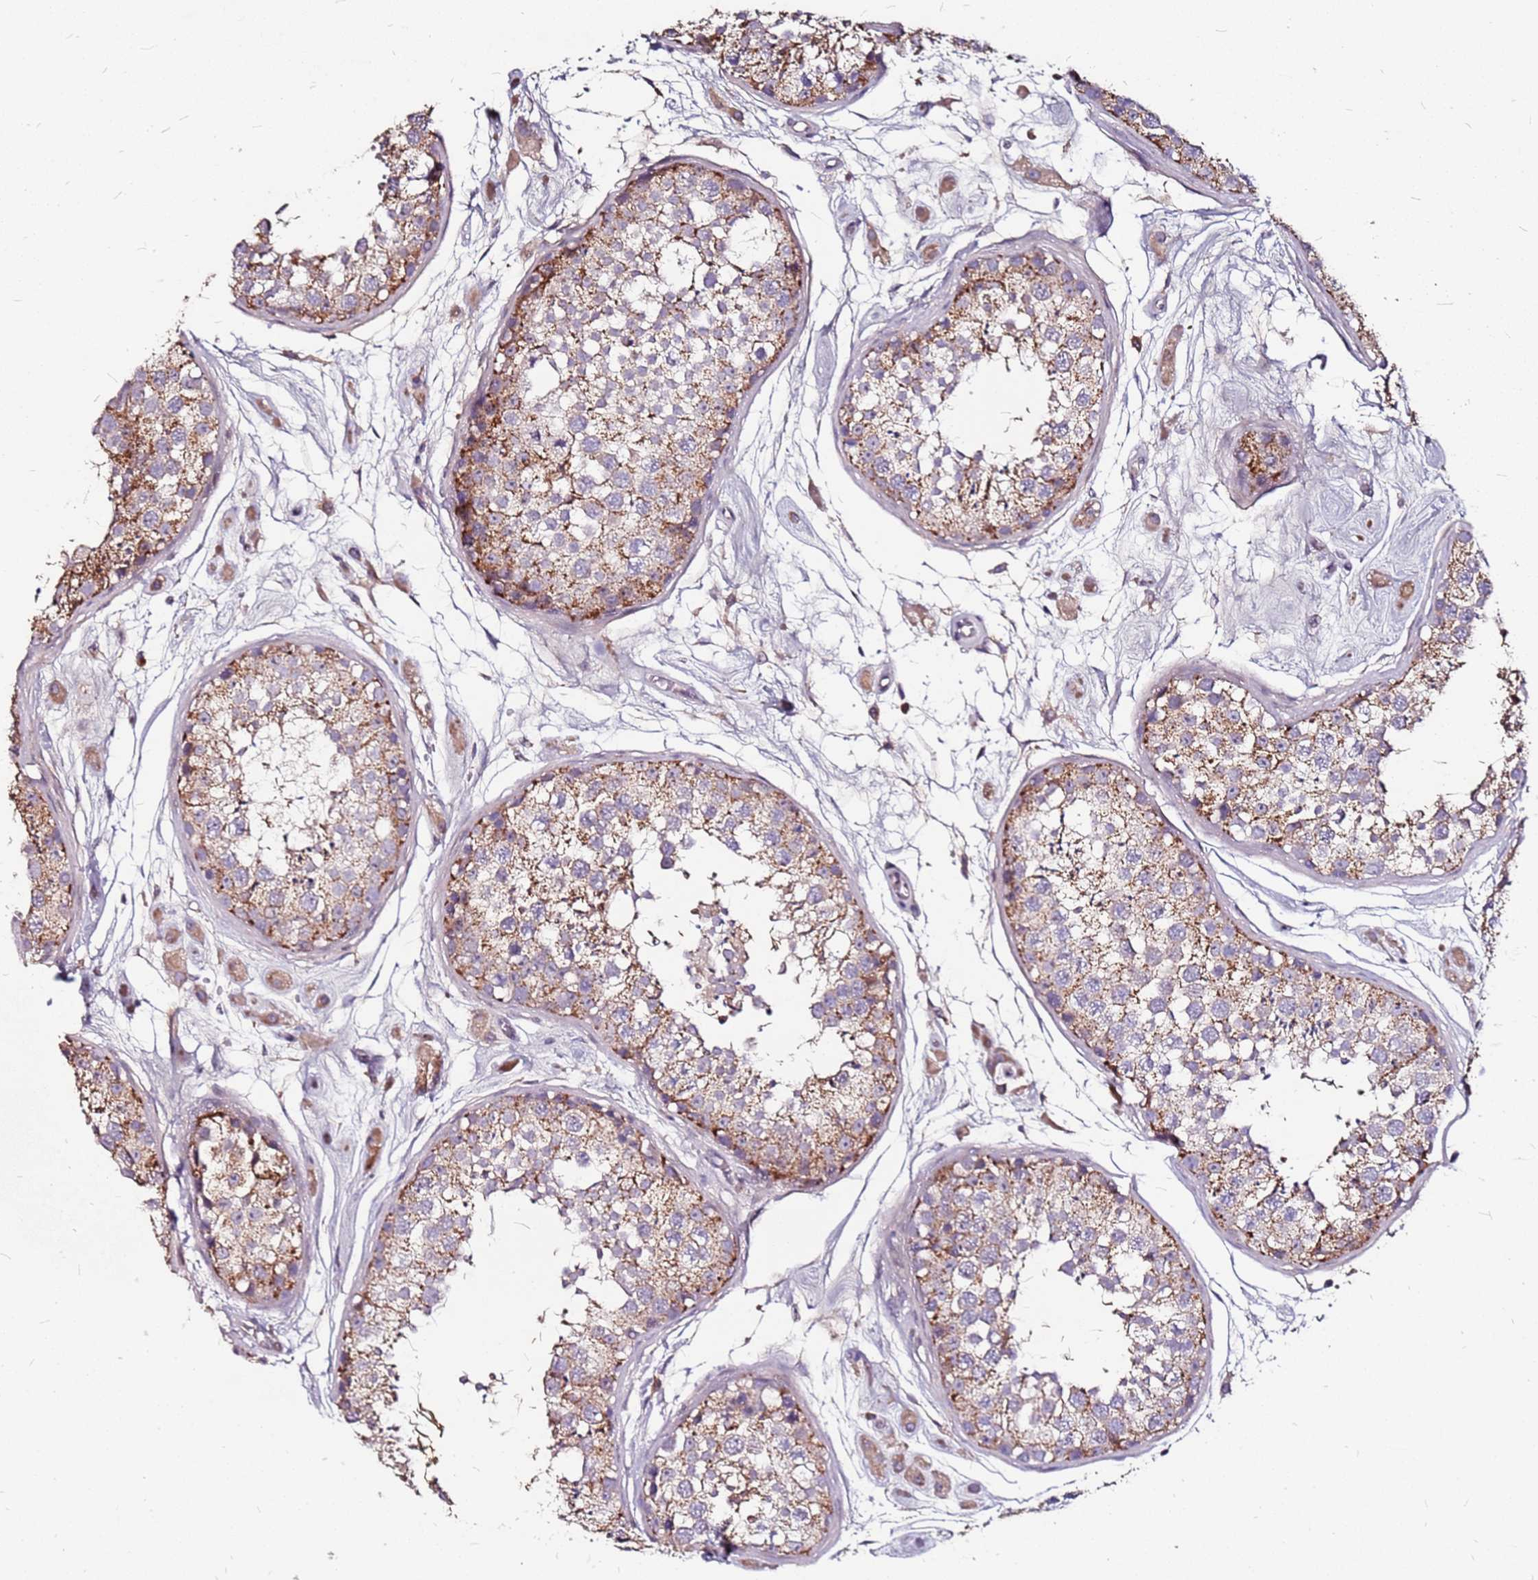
{"staining": {"intensity": "moderate", "quantity": ">75%", "location": "cytoplasmic/membranous"}, "tissue": "testis", "cell_type": "Cells in seminiferous ducts", "image_type": "normal", "snomed": [{"axis": "morphology", "description": "Normal tissue, NOS"}, {"axis": "topography", "description": "Testis"}], "caption": "Immunohistochemistry histopathology image of normal testis stained for a protein (brown), which shows medium levels of moderate cytoplasmic/membranous positivity in about >75% of cells in seminiferous ducts.", "gene": "DCDC2C", "patient": {"sex": "male", "age": 25}}